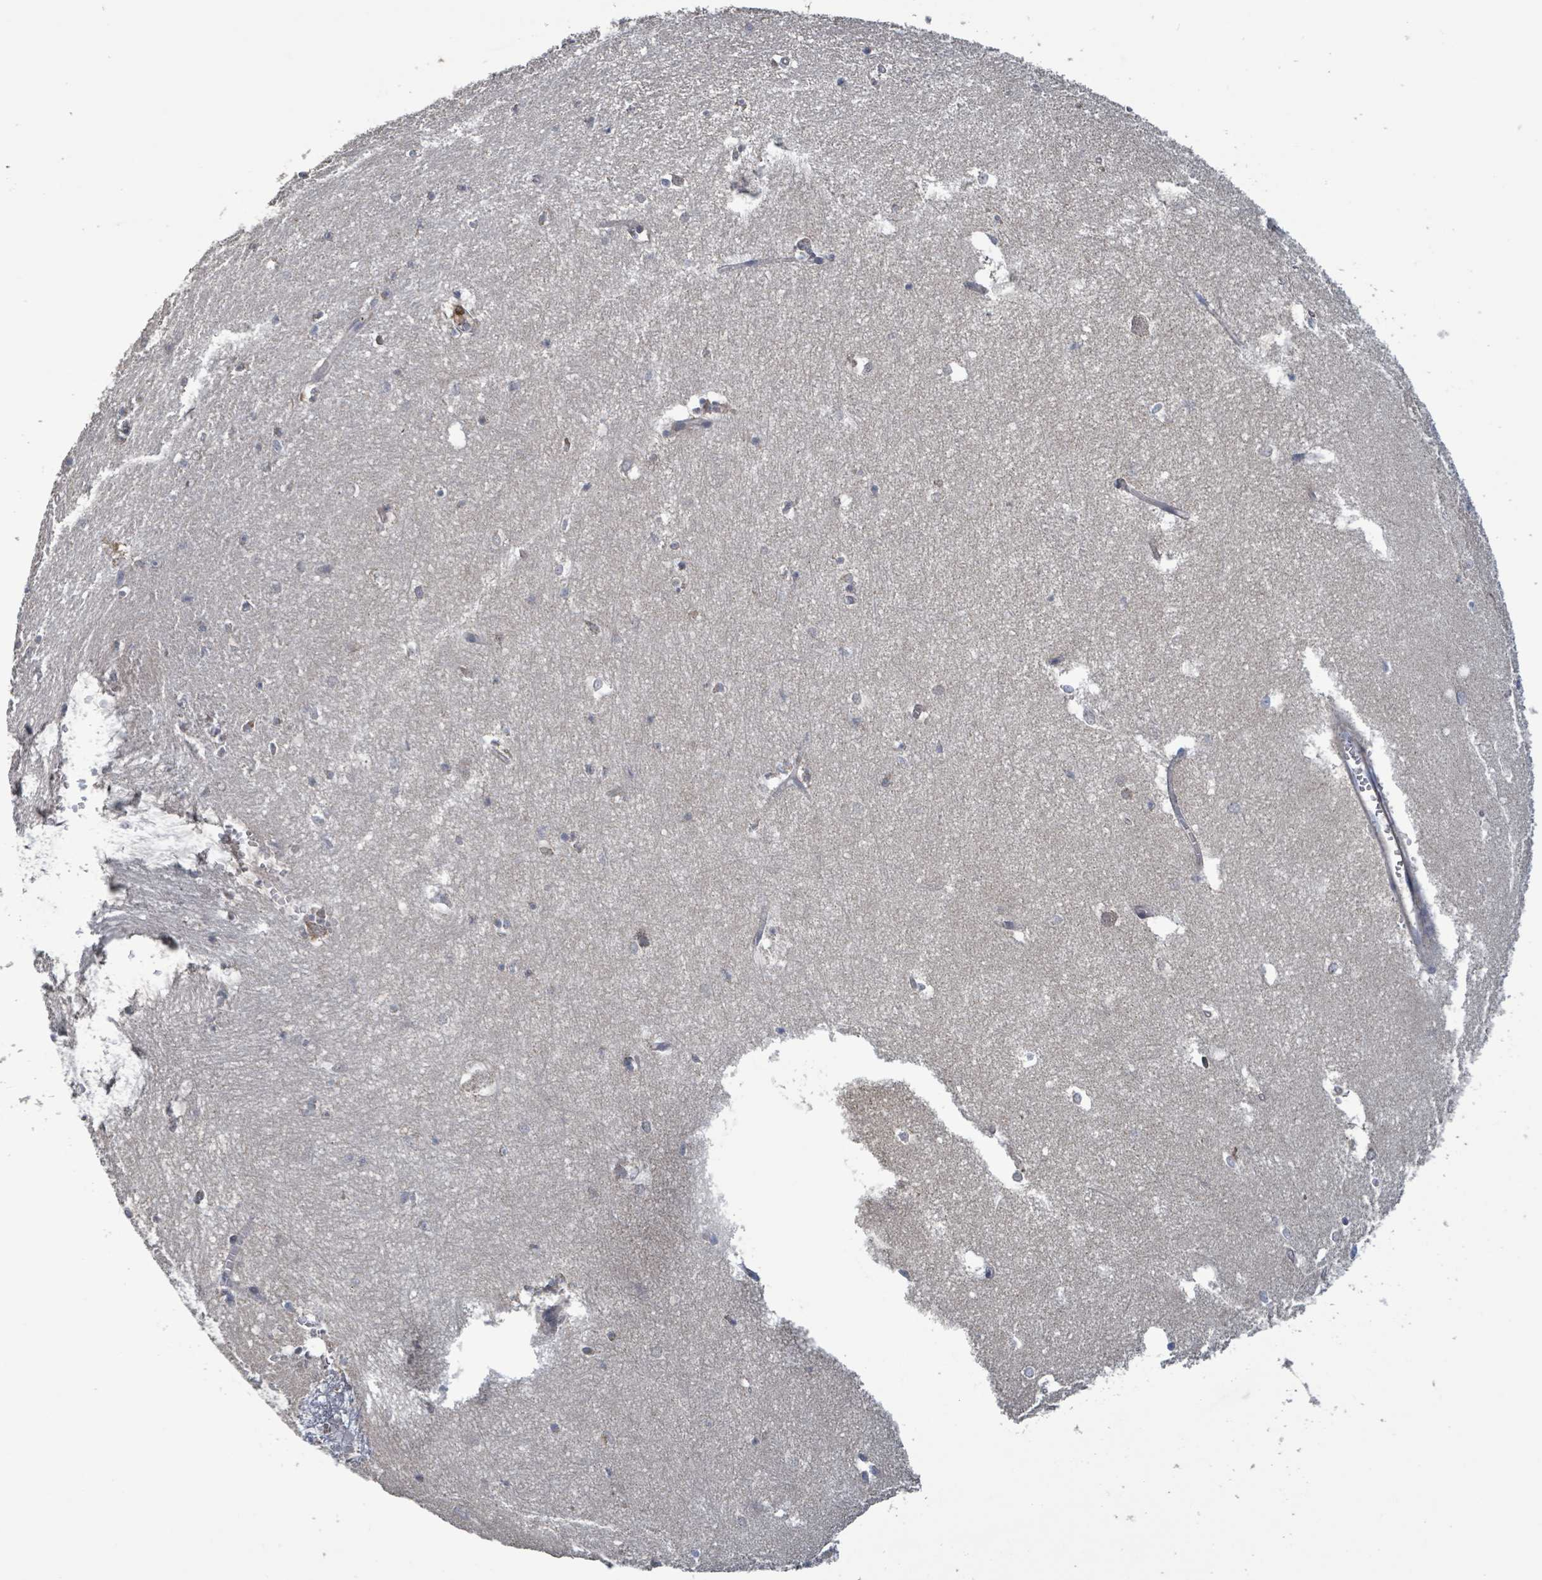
{"staining": {"intensity": "negative", "quantity": "none", "location": "none"}, "tissue": "hippocampus", "cell_type": "Glial cells", "image_type": "normal", "snomed": [{"axis": "morphology", "description": "Normal tissue, NOS"}, {"axis": "topography", "description": "Hippocampus"}], "caption": "Hippocampus stained for a protein using IHC shows no staining glial cells.", "gene": "PLAAT1", "patient": {"sex": "female", "age": 64}}